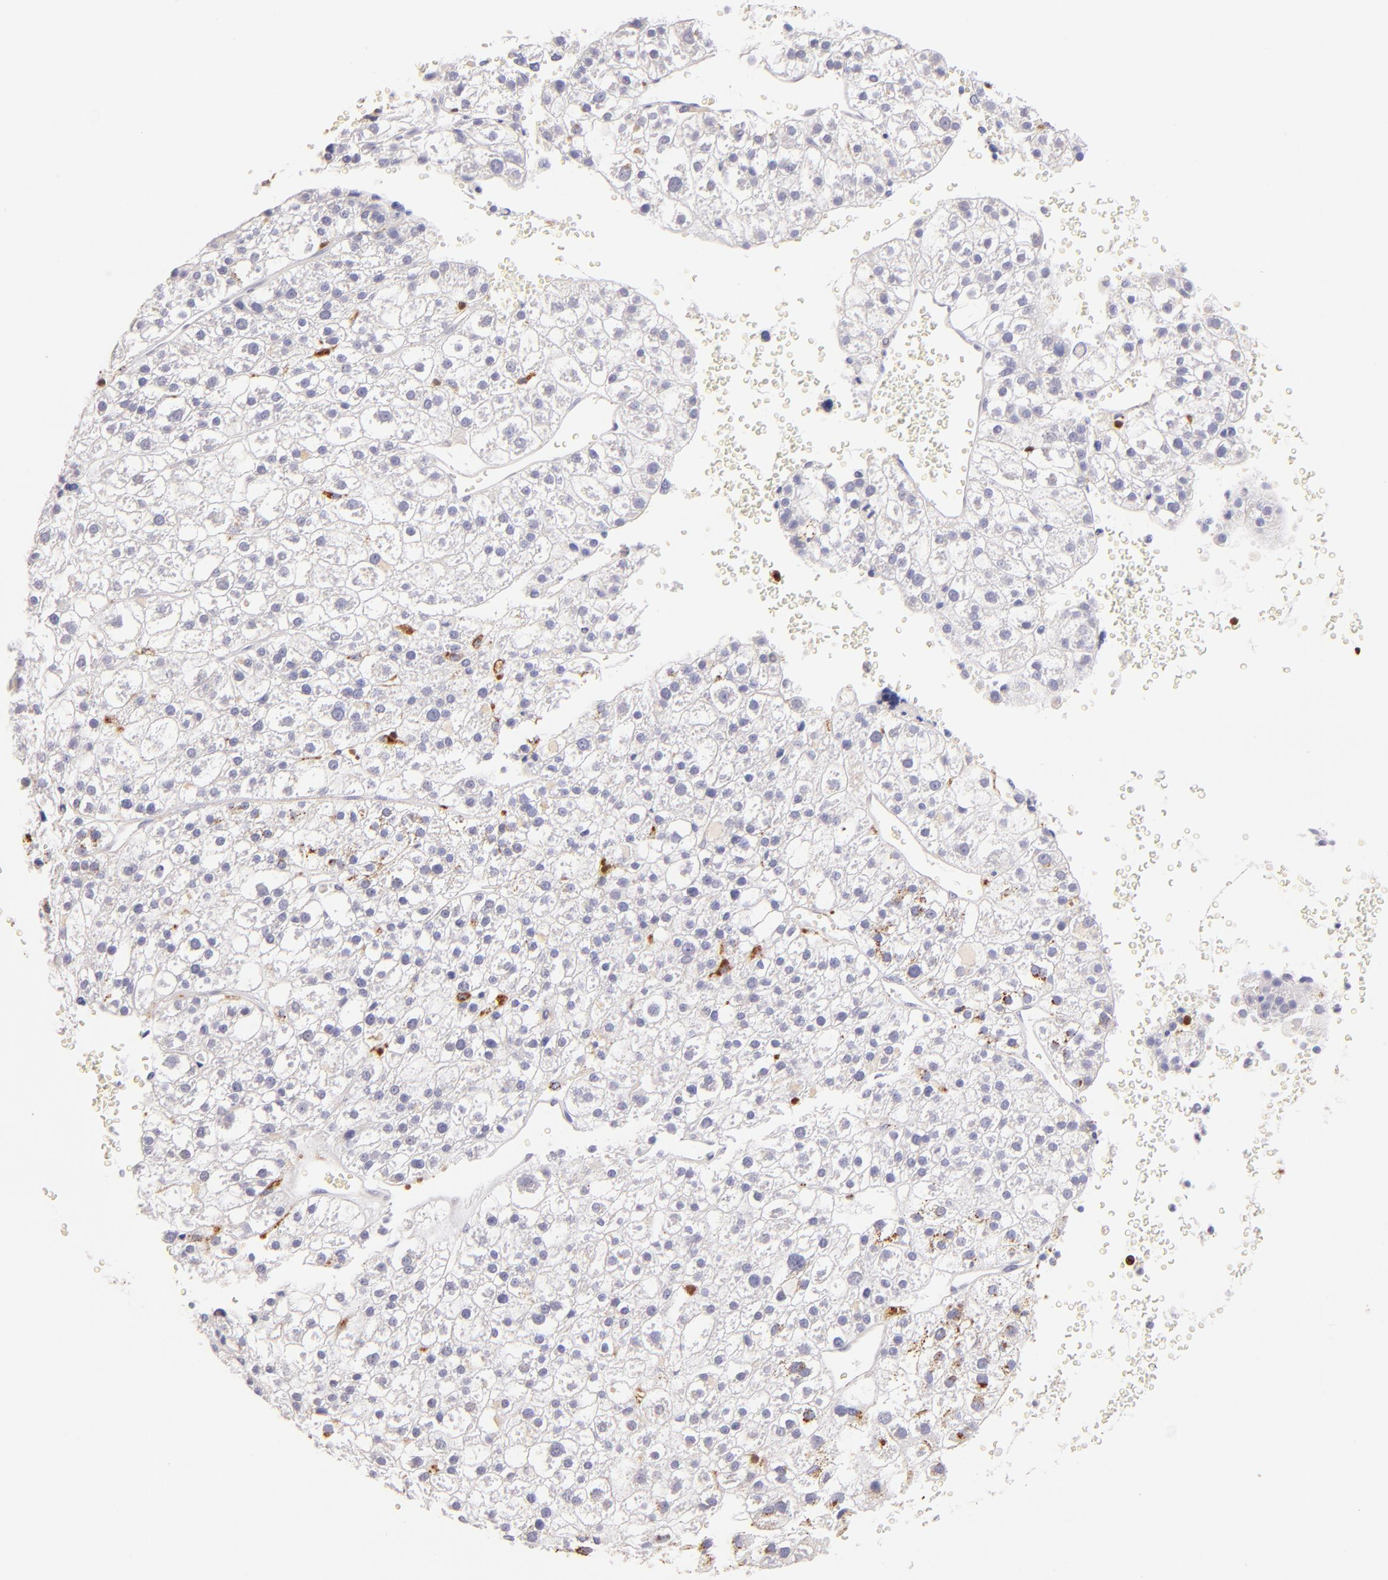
{"staining": {"intensity": "negative", "quantity": "none", "location": "none"}, "tissue": "liver cancer", "cell_type": "Tumor cells", "image_type": "cancer", "snomed": [{"axis": "morphology", "description": "Carcinoma, Hepatocellular, NOS"}, {"axis": "topography", "description": "Liver"}], "caption": "This is a image of immunohistochemistry staining of liver cancer, which shows no expression in tumor cells.", "gene": "ZAP70", "patient": {"sex": "female", "age": 85}}